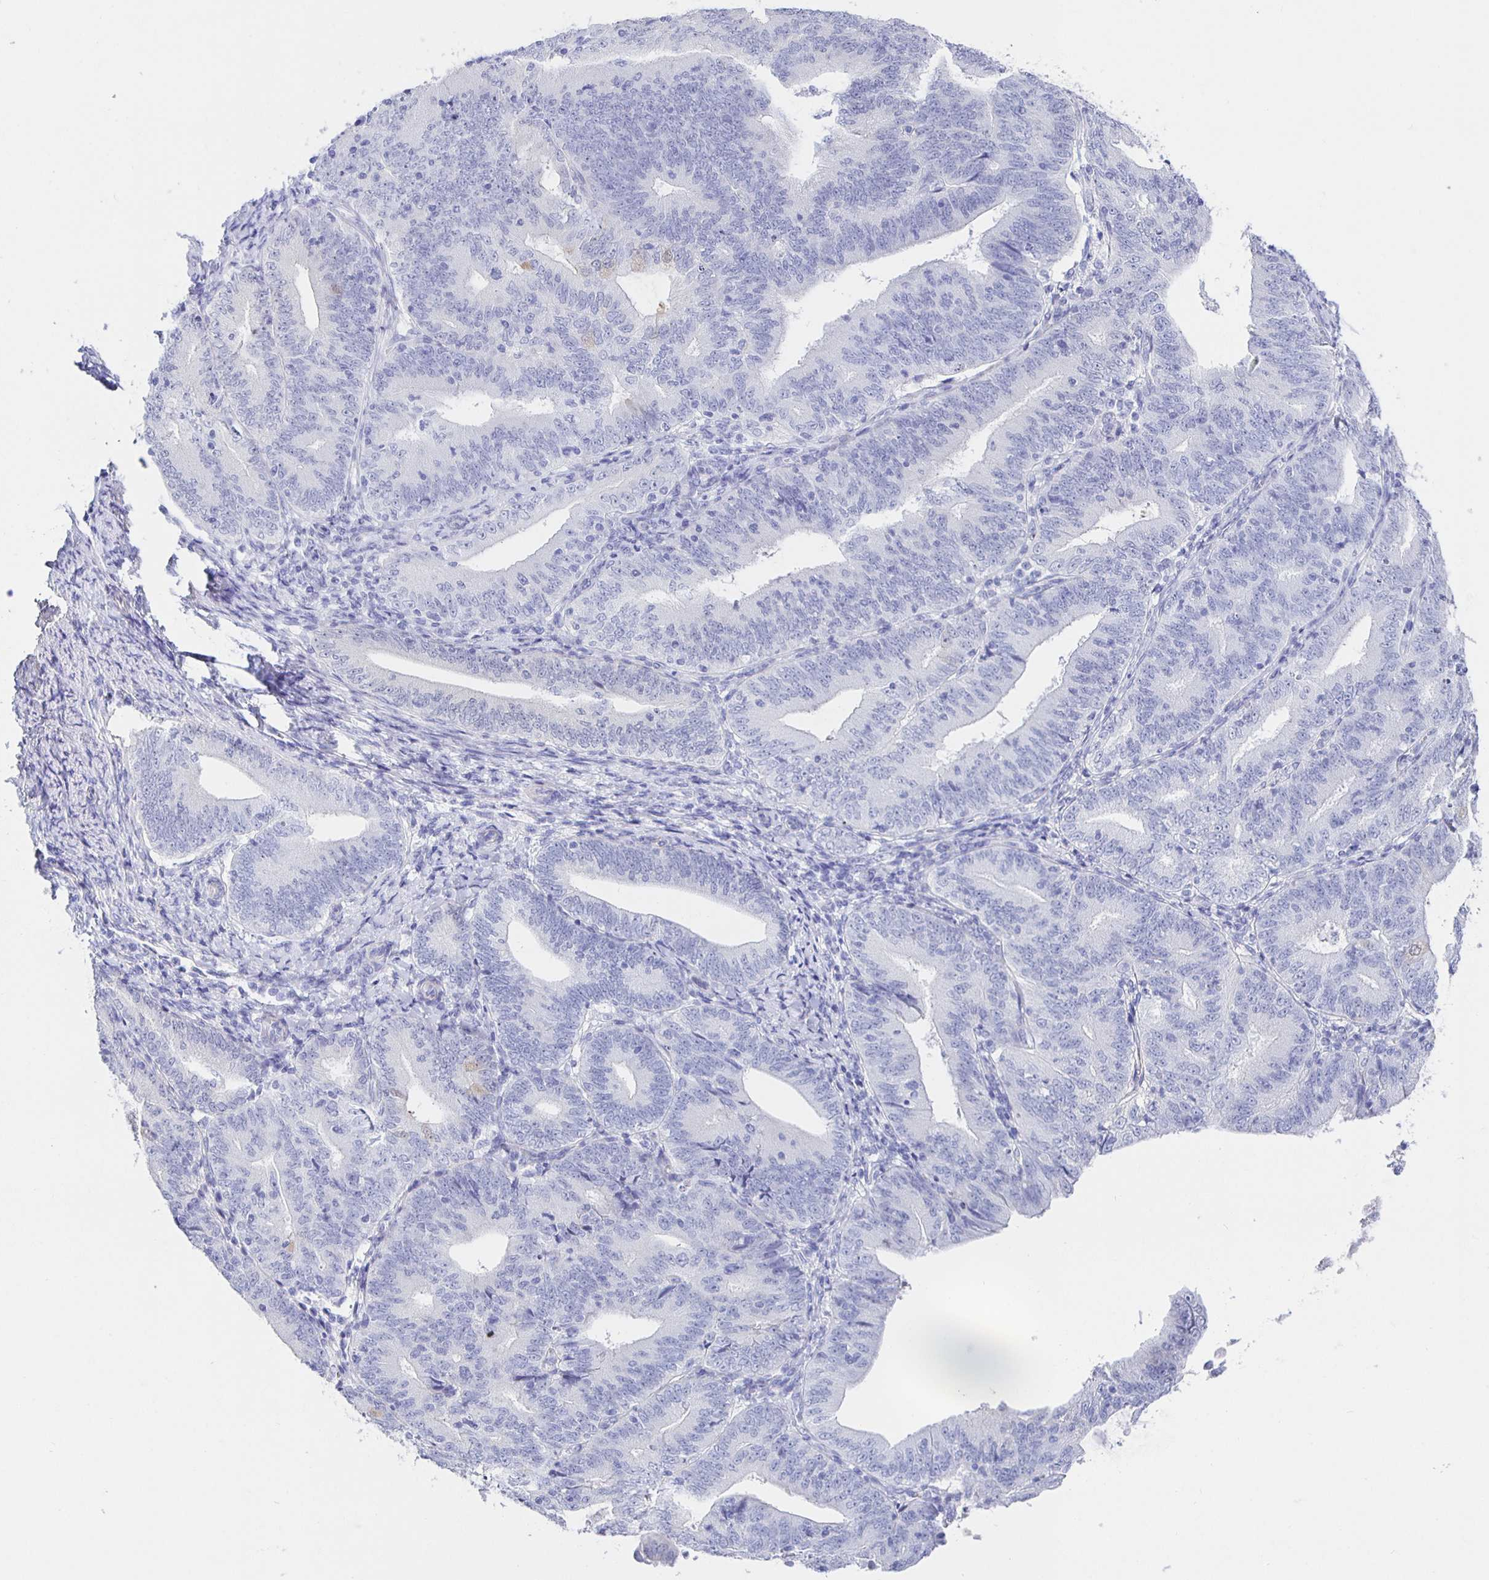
{"staining": {"intensity": "negative", "quantity": "none", "location": "none"}, "tissue": "endometrial cancer", "cell_type": "Tumor cells", "image_type": "cancer", "snomed": [{"axis": "morphology", "description": "Adenocarcinoma, NOS"}, {"axis": "topography", "description": "Endometrium"}], "caption": "Protein analysis of endometrial cancer (adenocarcinoma) displays no significant positivity in tumor cells. The staining is performed using DAB (3,3'-diaminobenzidine) brown chromogen with nuclei counter-stained in using hematoxylin.", "gene": "HSPA4L", "patient": {"sex": "female", "age": 70}}